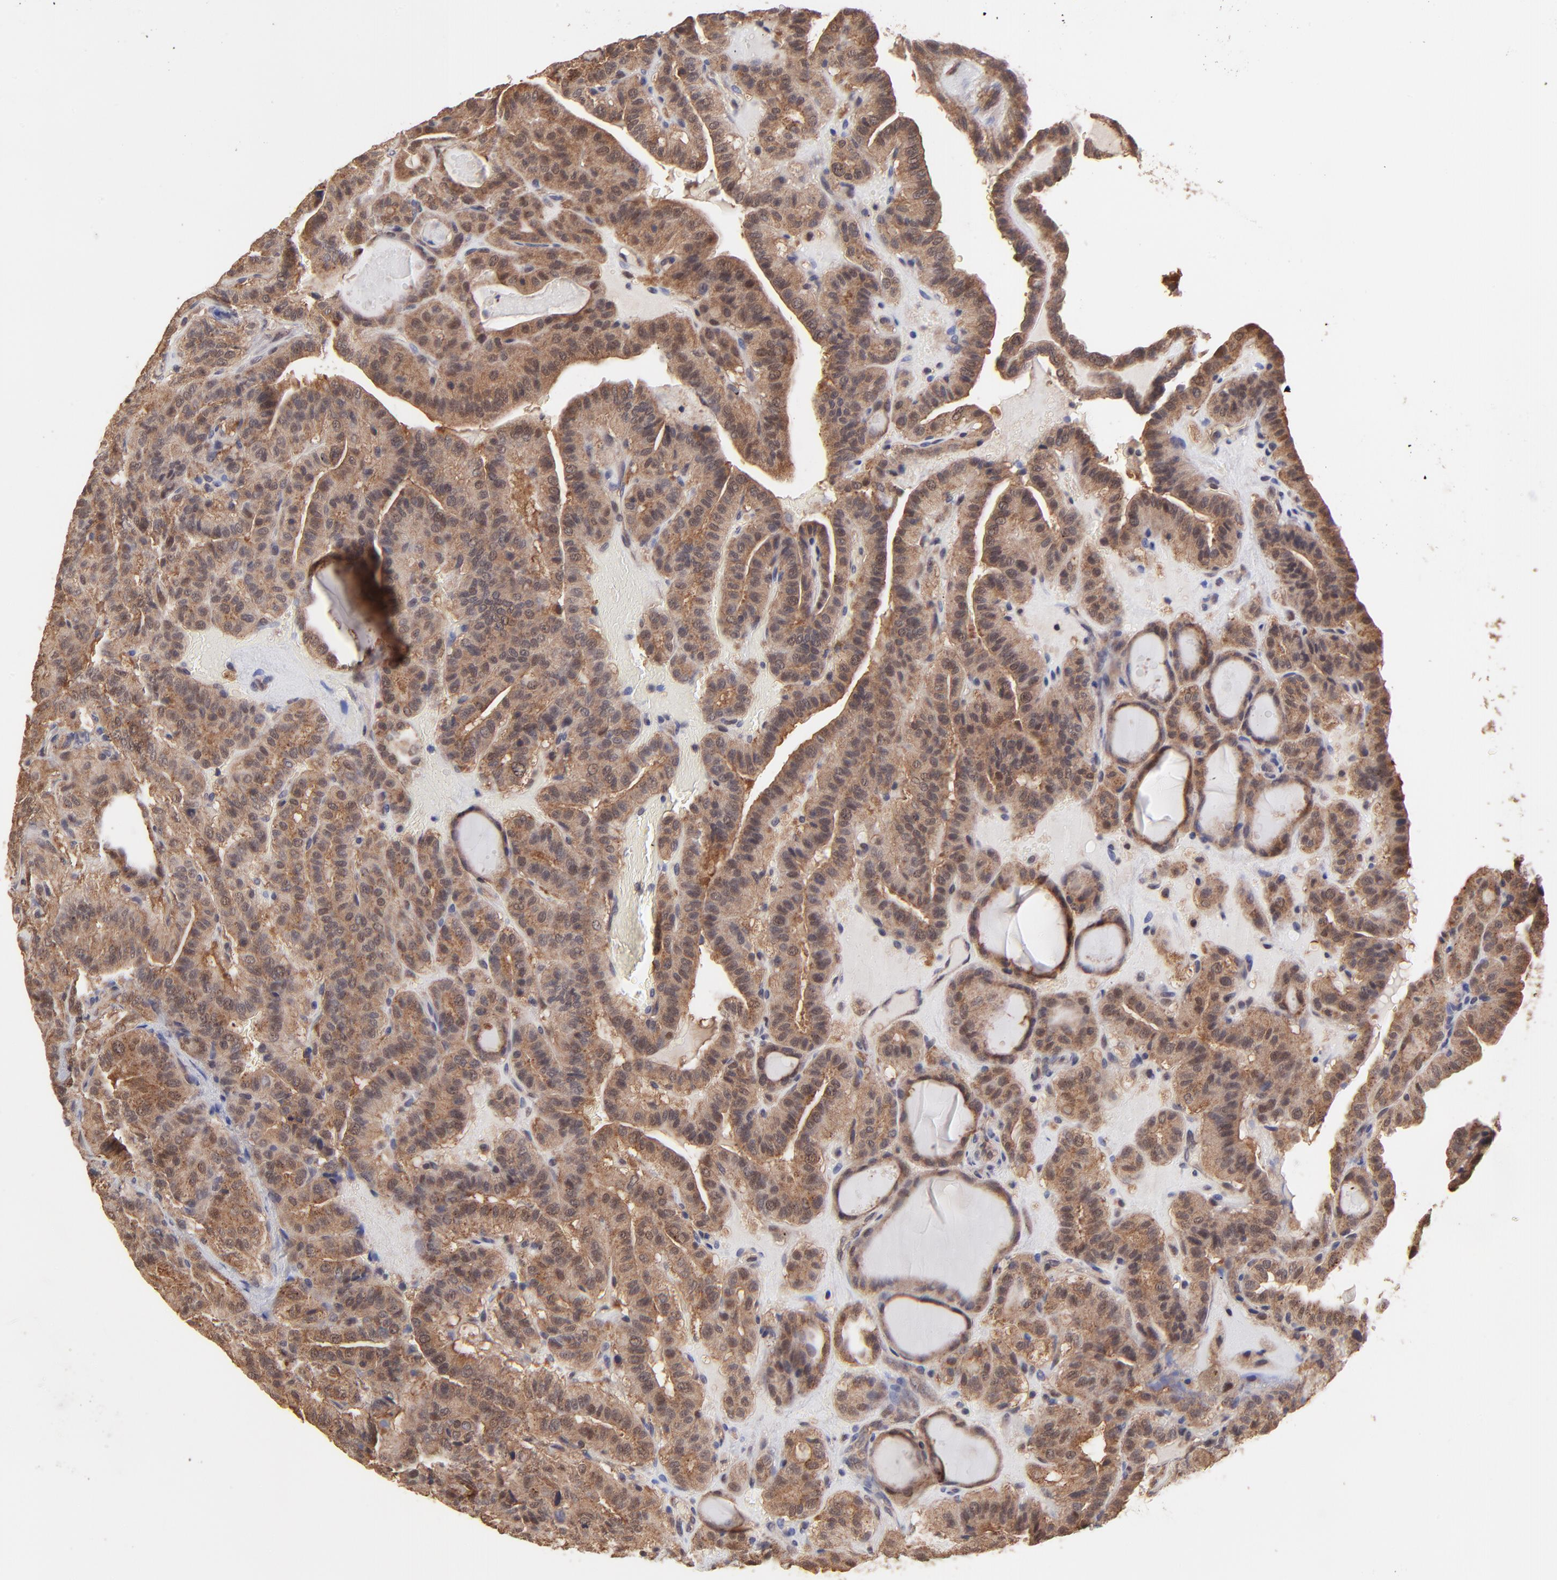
{"staining": {"intensity": "moderate", "quantity": ">75%", "location": "cytoplasmic/membranous"}, "tissue": "thyroid cancer", "cell_type": "Tumor cells", "image_type": "cancer", "snomed": [{"axis": "morphology", "description": "Papillary adenocarcinoma, NOS"}, {"axis": "topography", "description": "Thyroid gland"}], "caption": "This is an image of IHC staining of thyroid cancer, which shows moderate positivity in the cytoplasmic/membranous of tumor cells.", "gene": "PSMA6", "patient": {"sex": "male", "age": 77}}